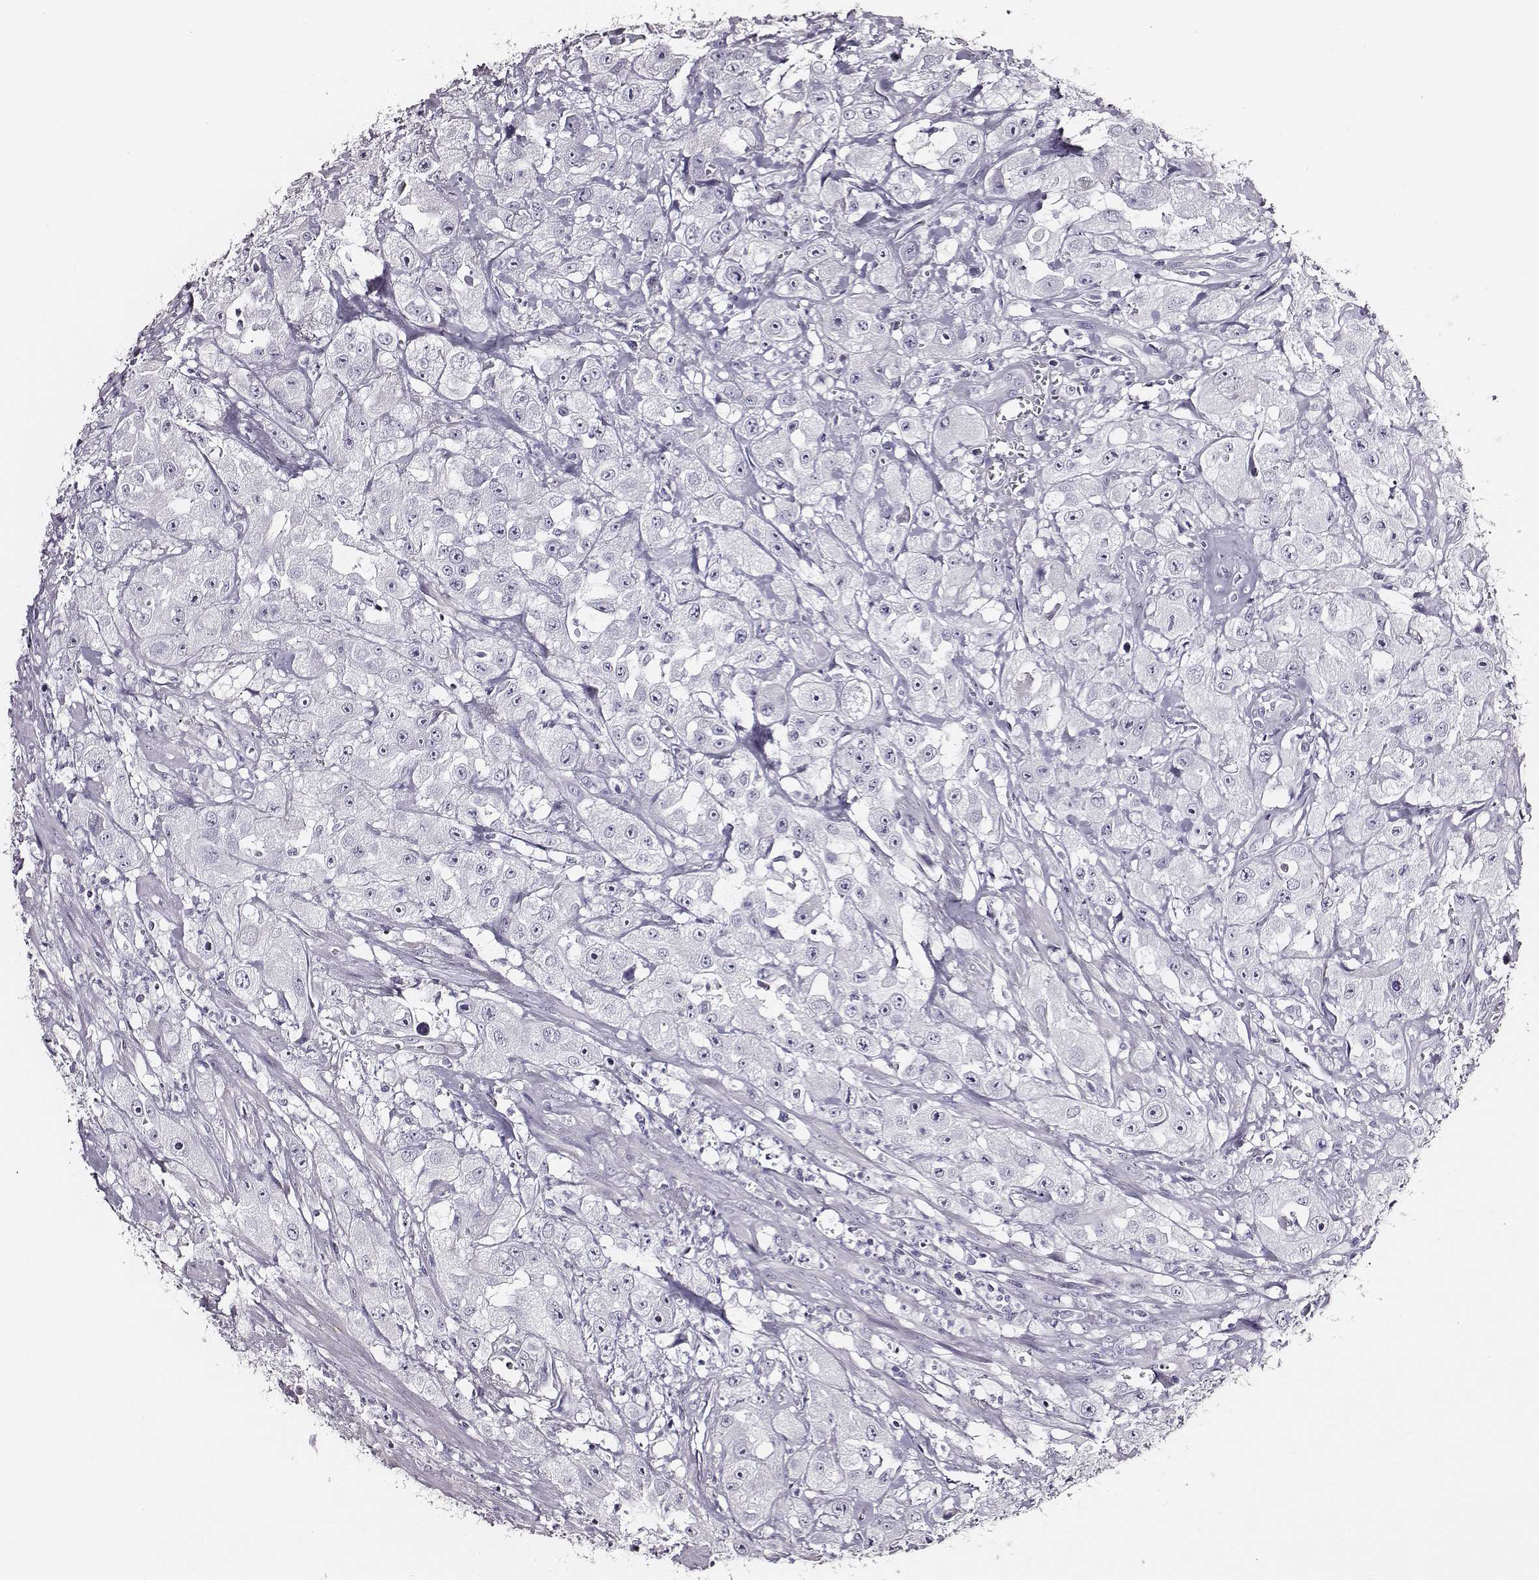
{"staining": {"intensity": "negative", "quantity": "none", "location": "none"}, "tissue": "urothelial cancer", "cell_type": "Tumor cells", "image_type": "cancer", "snomed": [{"axis": "morphology", "description": "Urothelial carcinoma, High grade"}, {"axis": "topography", "description": "Urinary bladder"}], "caption": "Tumor cells are negative for protein expression in human high-grade urothelial carcinoma.", "gene": "DPEP1", "patient": {"sex": "male", "age": 79}}